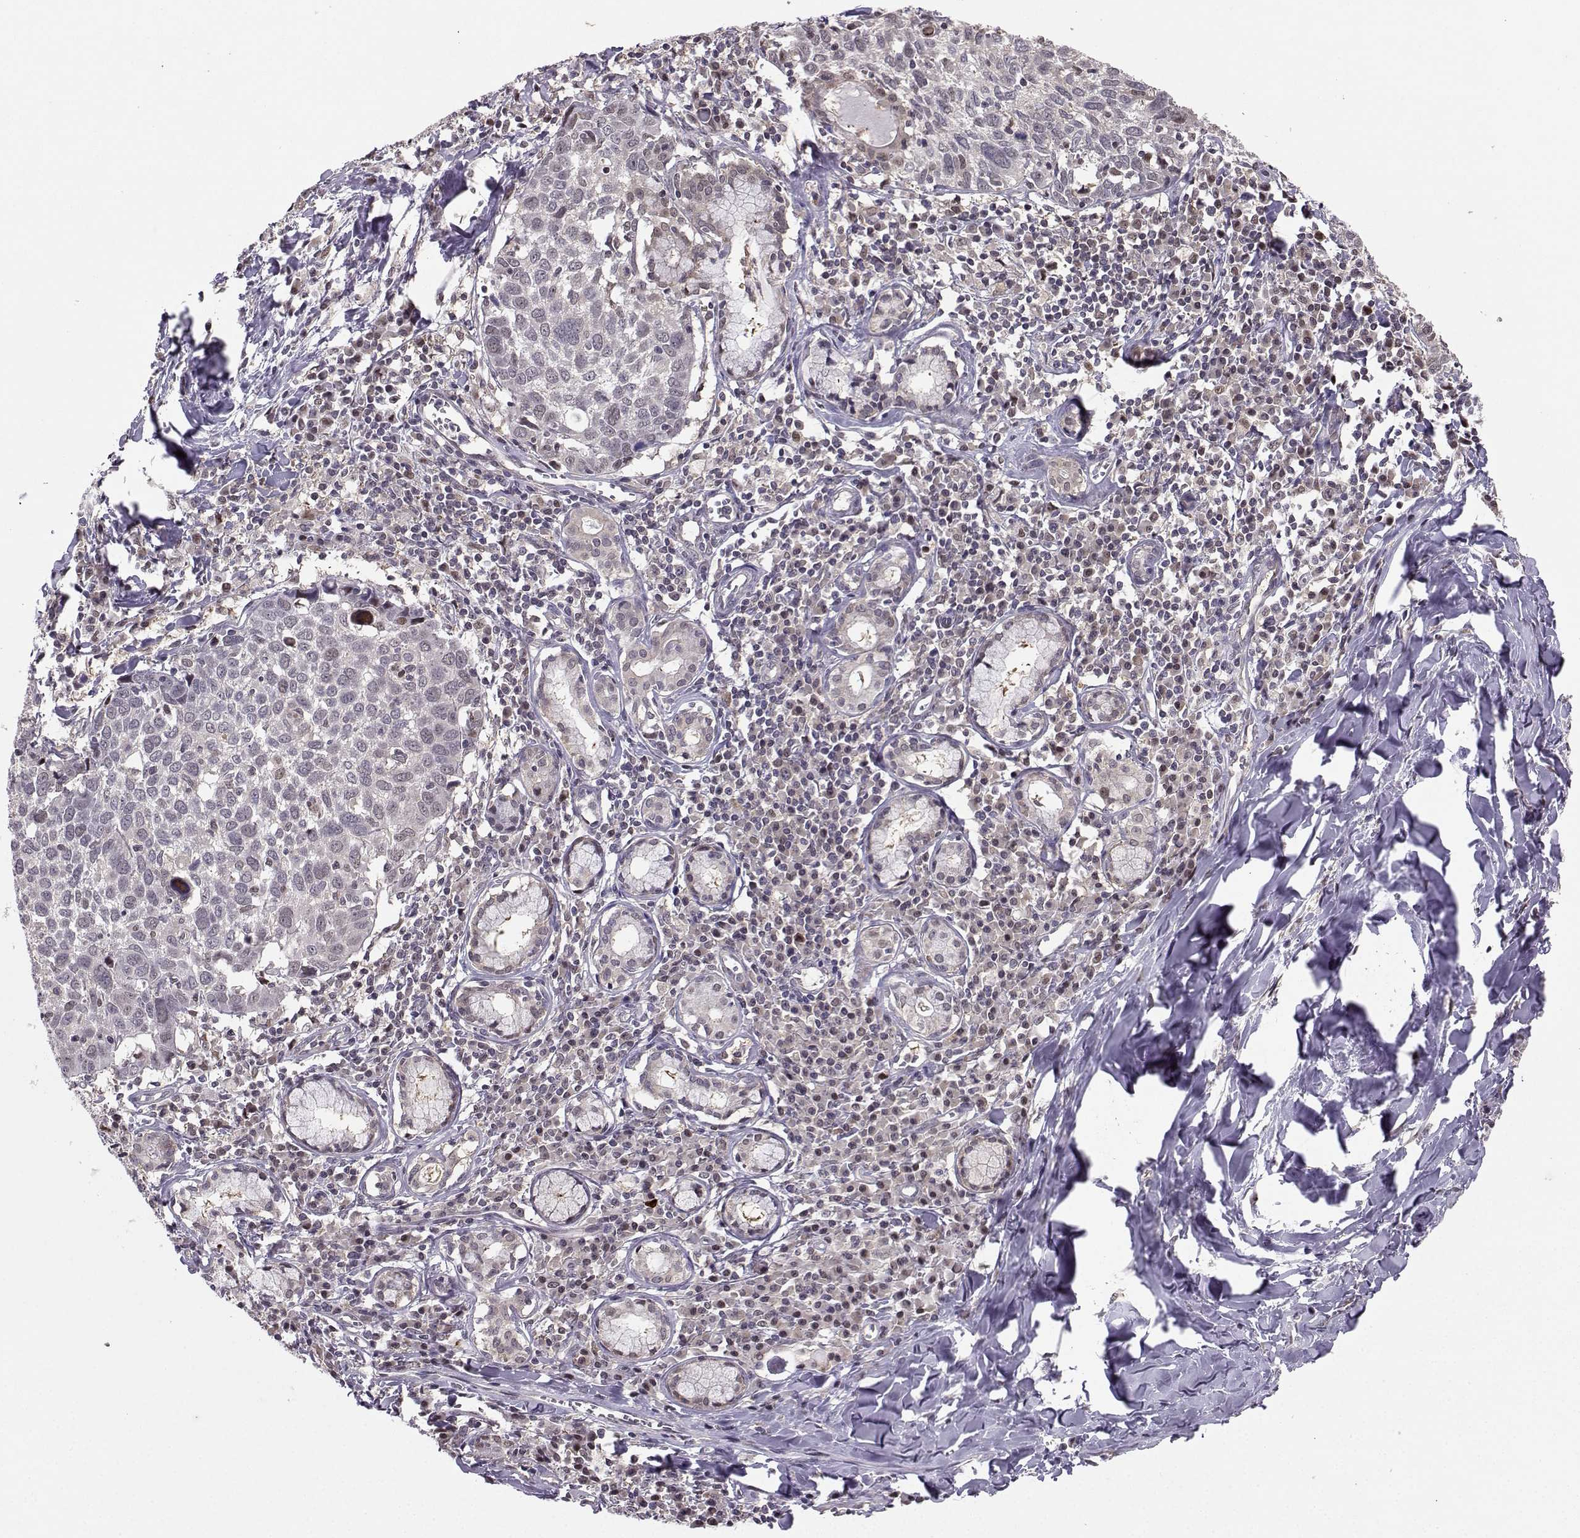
{"staining": {"intensity": "negative", "quantity": "none", "location": "none"}, "tissue": "lung cancer", "cell_type": "Tumor cells", "image_type": "cancer", "snomed": [{"axis": "morphology", "description": "Squamous cell carcinoma, NOS"}, {"axis": "topography", "description": "Lung"}], "caption": "Tumor cells are negative for brown protein staining in squamous cell carcinoma (lung). The staining is performed using DAB (3,3'-diaminobenzidine) brown chromogen with nuclei counter-stained in using hematoxylin.", "gene": "PKP2", "patient": {"sex": "male", "age": 57}}